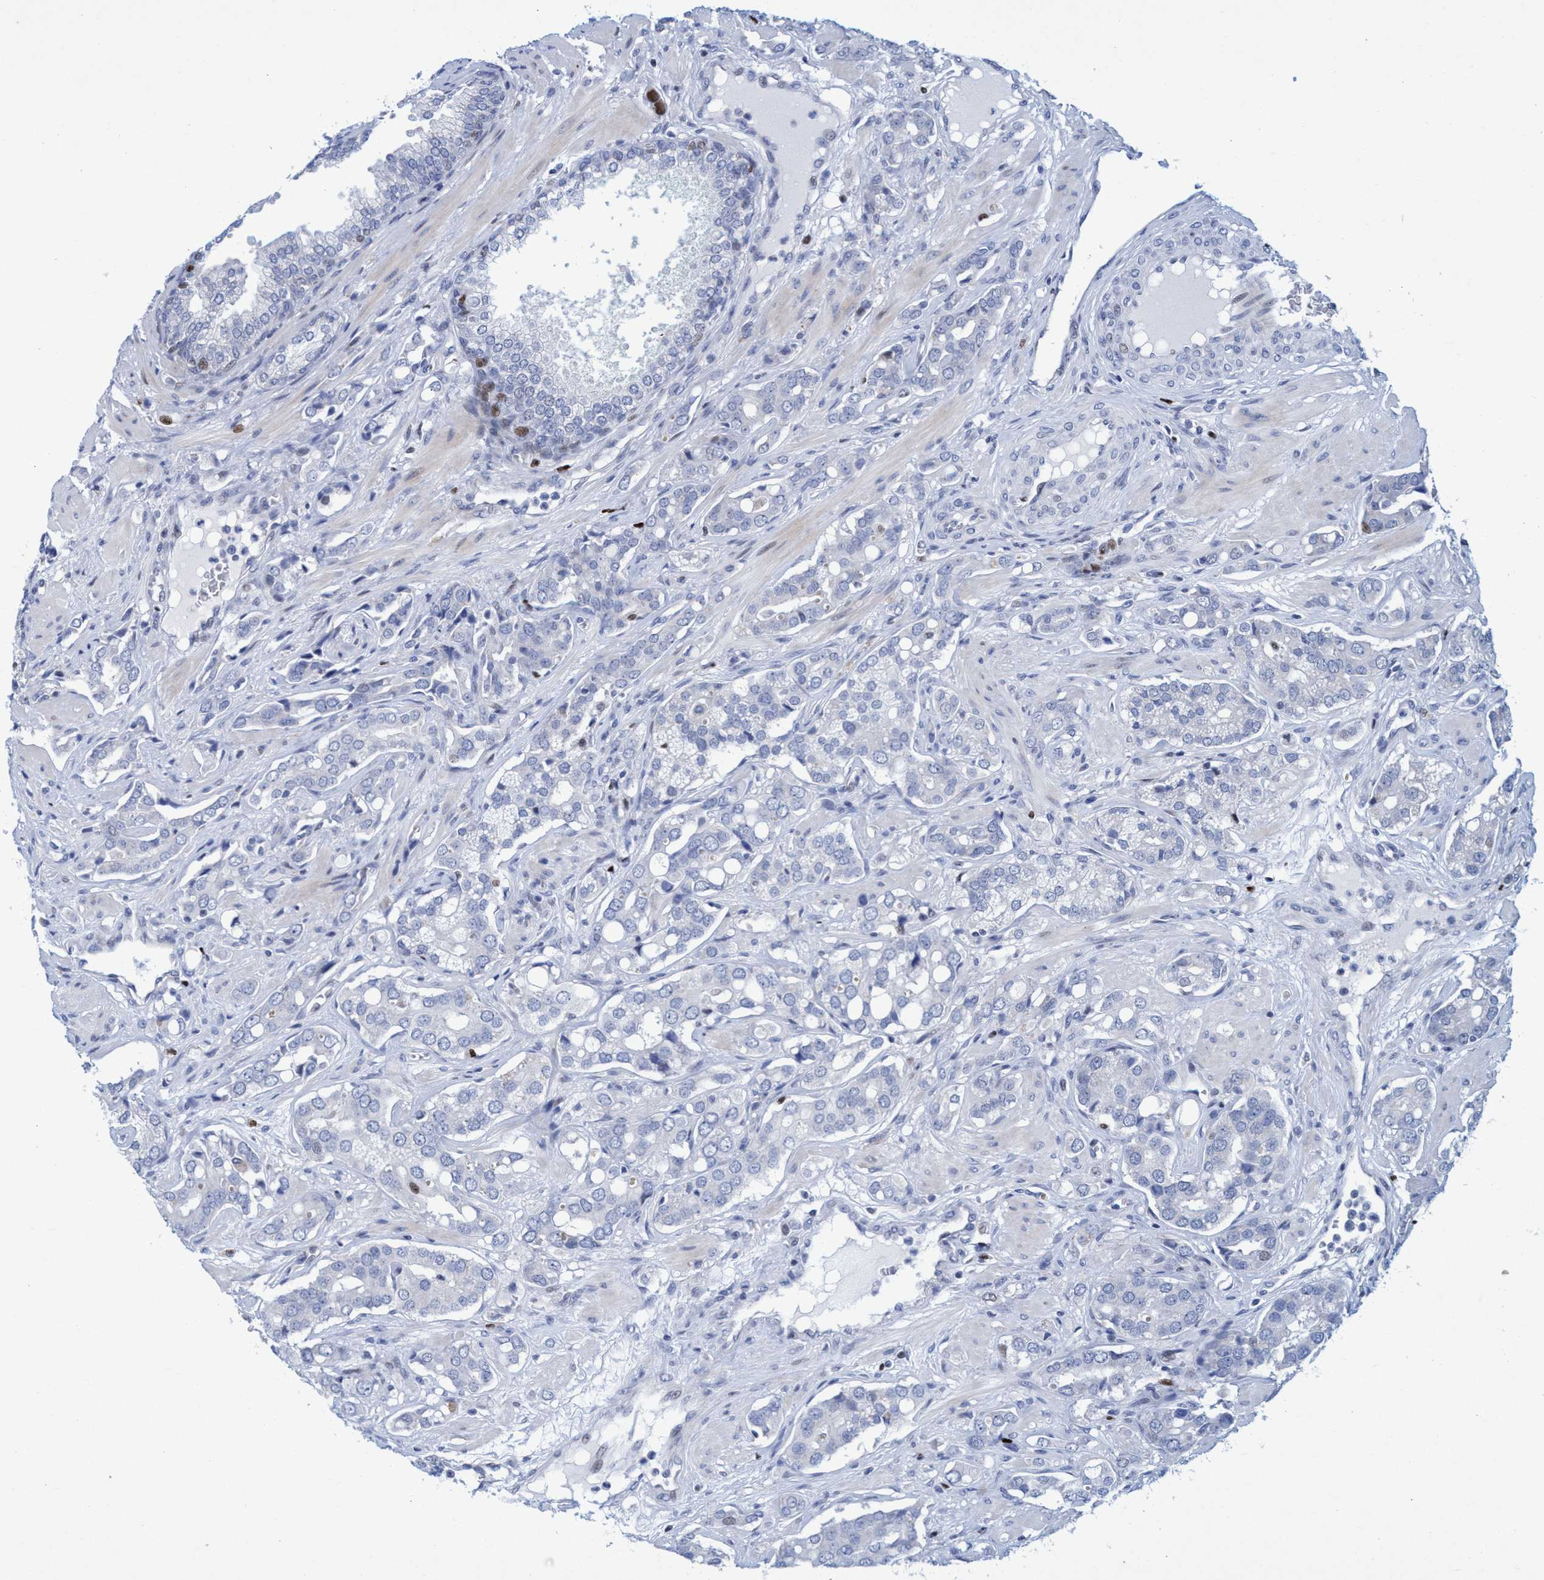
{"staining": {"intensity": "negative", "quantity": "none", "location": "none"}, "tissue": "prostate cancer", "cell_type": "Tumor cells", "image_type": "cancer", "snomed": [{"axis": "morphology", "description": "Adenocarcinoma, High grade"}, {"axis": "topography", "description": "Prostate"}], "caption": "The micrograph demonstrates no staining of tumor cells in prostate cancer (adenocarcinoma (high-grade)).", "gene": "R3HCC1", "patient": {"sex": "male", "age": 52}}